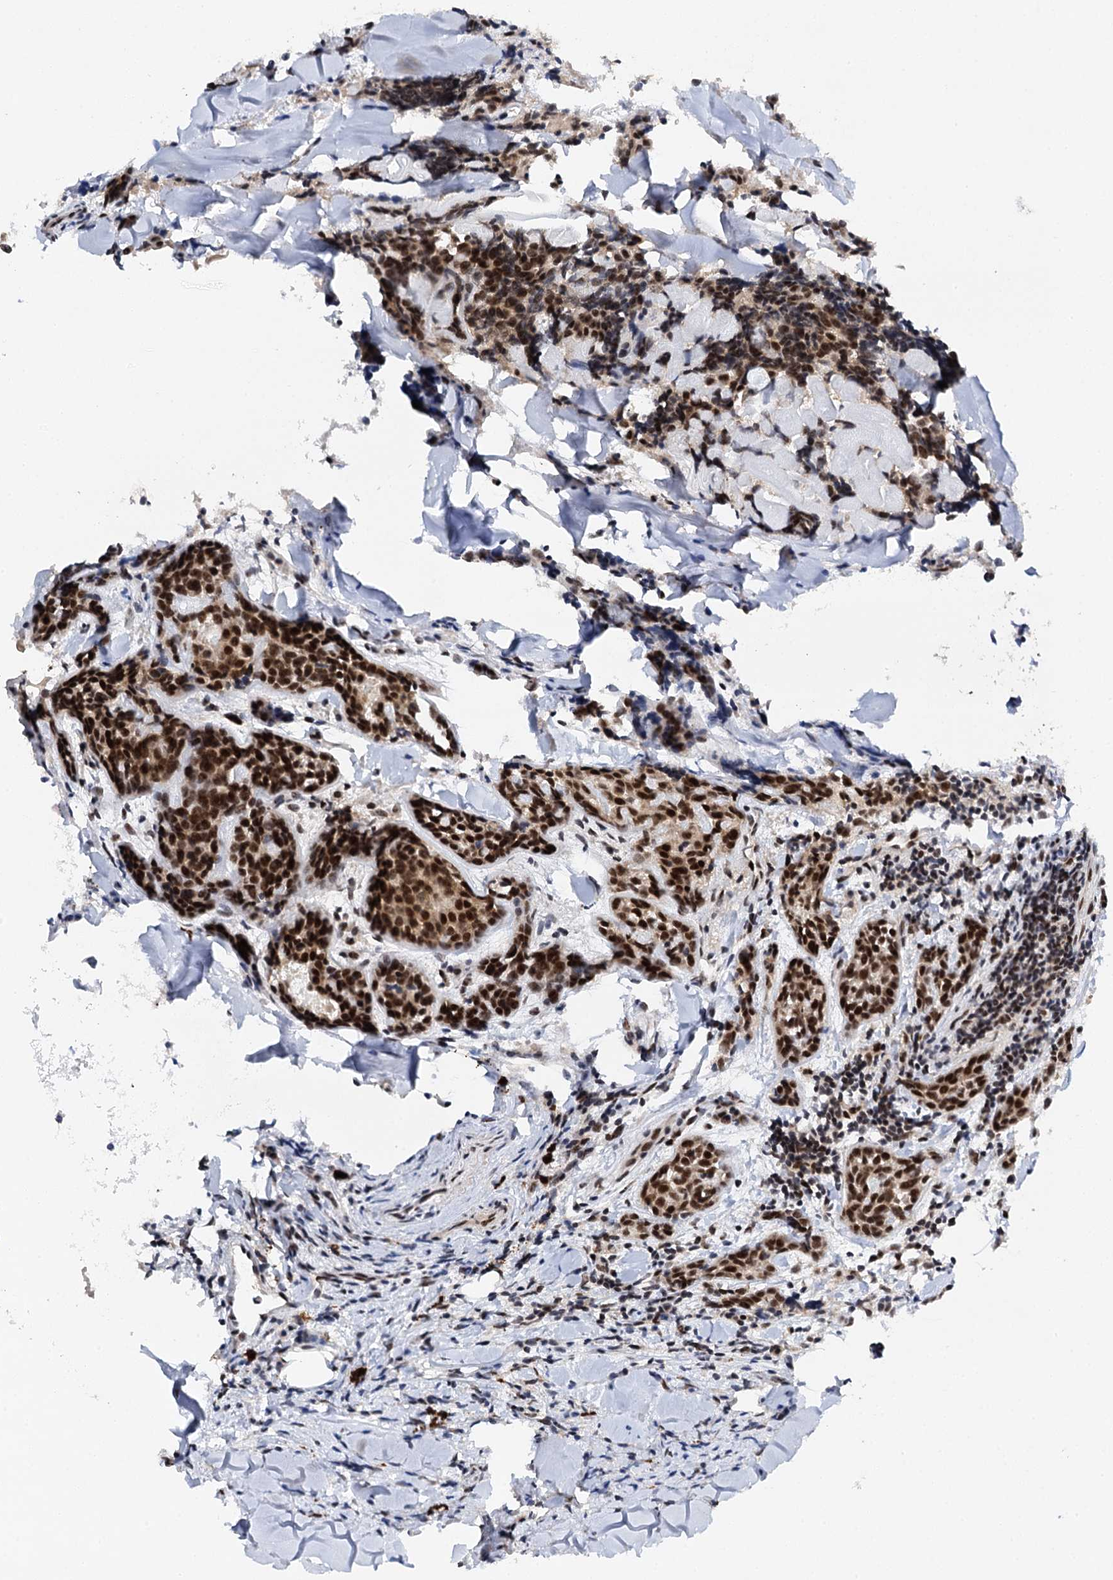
{"staining": {"intensity": "strong", "quantity": ">75%", "location": "nuclear"}, "tissue": "head and neck cancer", "cell_type": "Tumor cells", "image_type": "cancer", "snomed": [{"axis": "morphology", "description": "Adenocarcinoma, NOS"}, {"axis": "topography", "description": "Salivary gland"}, {"axis": "topography", "description": "Head-Neck"}], "caption": "This photomicrograph demonstrates head and neck cancer stained with immunohistochemistry (IHC) to label a protein in brown. The nuclear of tumor cells show strong positivity for the protein. Nuclei are counter-stained blue.", "gene": "BUD13", "patient": {"sex": "female", "age": 63}}